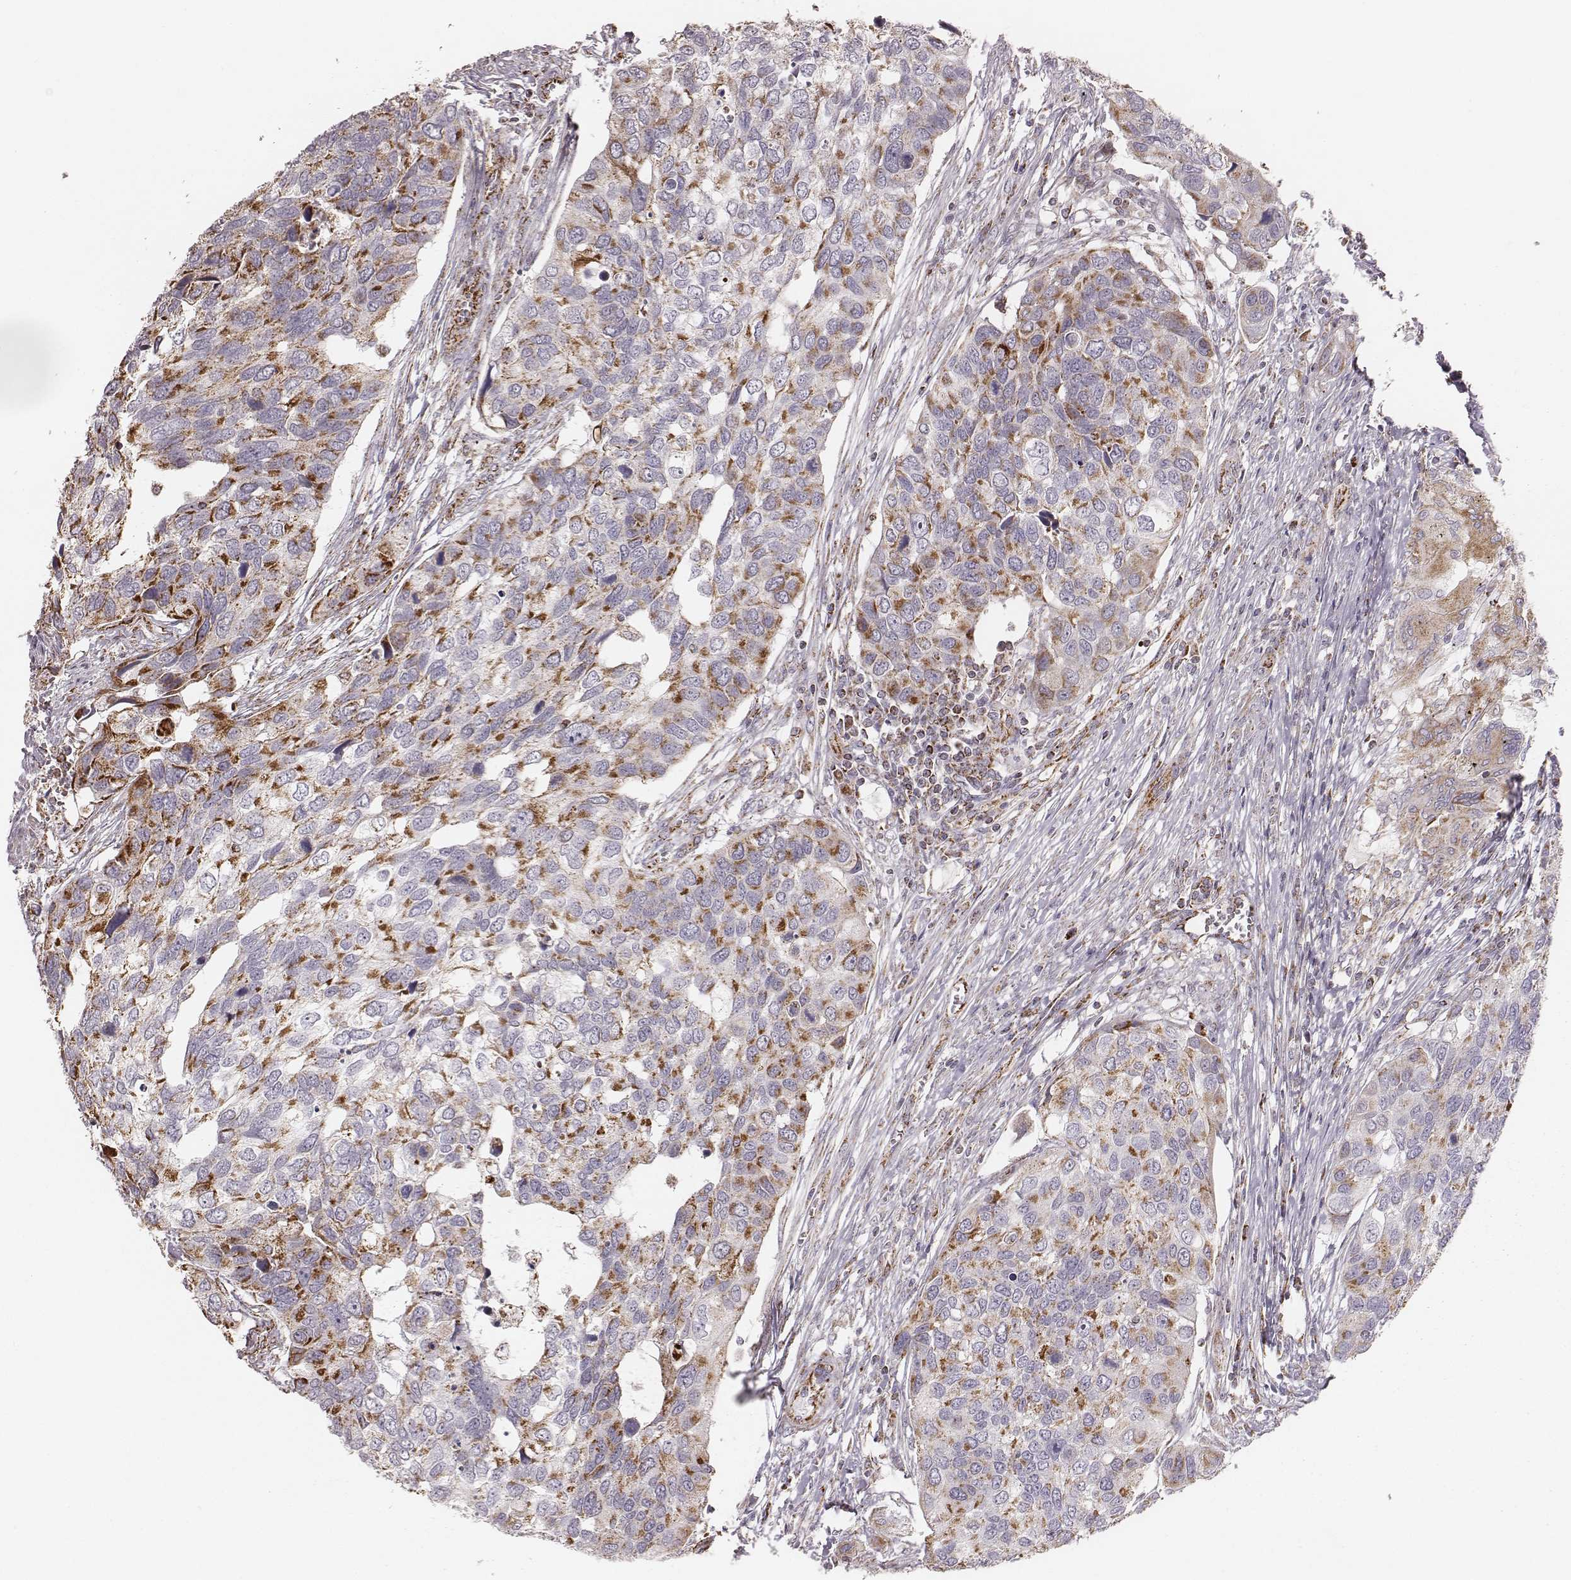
{"staining": {"intensity": "moderate", "quantity": "<25%", "location": "cytoplasmic/membranous"}, "tissue": "urothelial cancer", "cell_type": "Tumor cells", "image_type": "cancer", "snomed": [{"axis": "morphology", "description": "Urothelial carcinoma, High grade"}, {"axis": "topography", "description": "Urinary bladder"}], "caption": "Immunohistochemical staining of human urothelial cancer shows low levels of moderate cytoplasmic/membranous staining in about <25% of tumor cells.", "gene": "TUFM", "patient": {"sex": "male", "age": 60}}